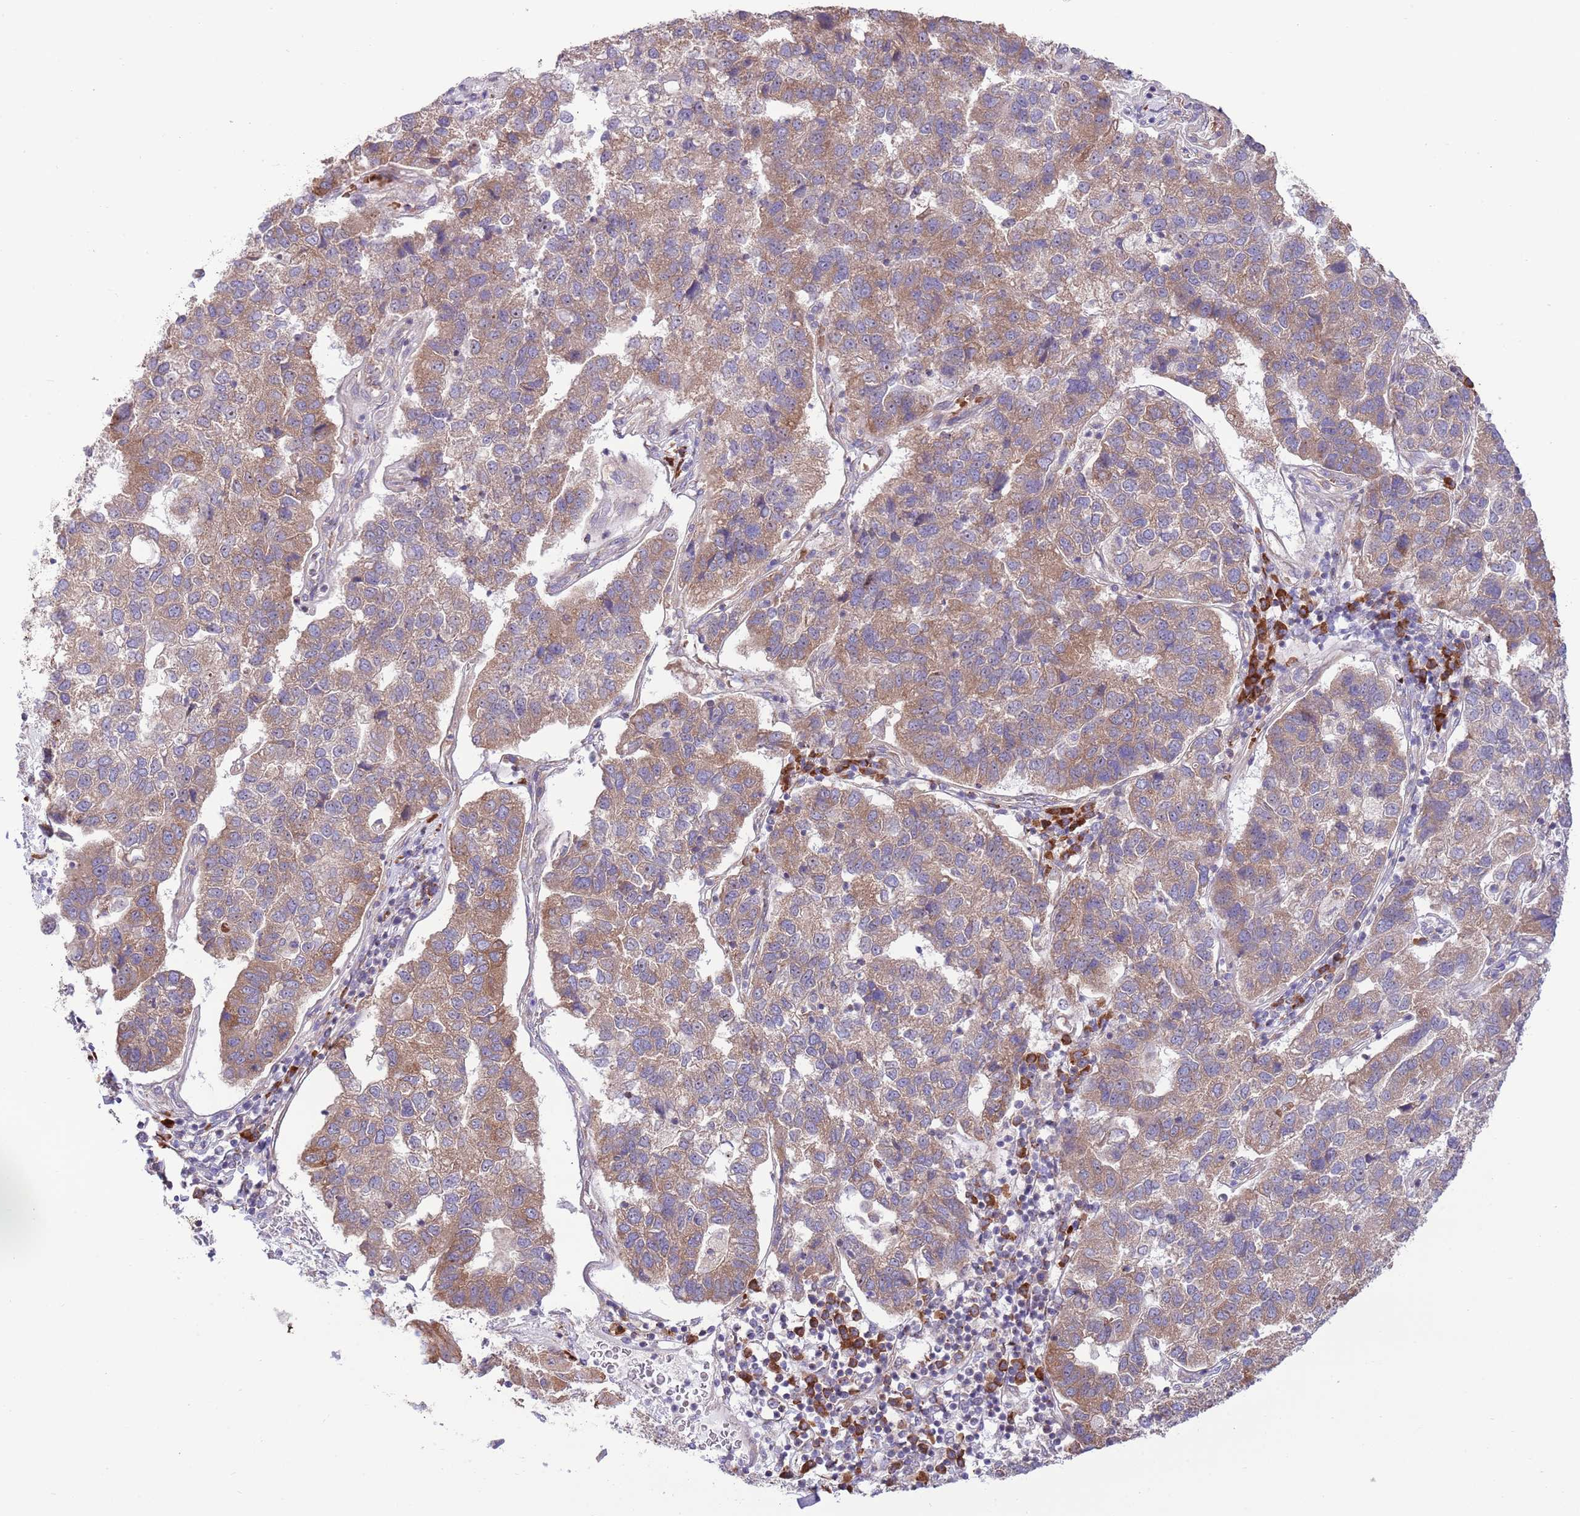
{"staining": {"intensity": "moderate", "quantity": ">75%", "location": "cytoplasmic/membranous"}, "tissue": "pancreatic cancer", "cell_type": "Tumor cells", "image_type": "cancer", "snomed": [{"axis": "morphology", "description": "Adenocarcinoma, NOS"}, {"axis": "topography", "description": "Pancreas"}], "caption": "Immunohistochemistry image of neoplastic tissue: human pancreatic cancer stained using IHC displays medium levels of moderate protein expression localized specifically in the cytoplasmic/membranous of tumor cells, appearing as a cytoplasmic/membranous brown color.", "gene": "DAND5", "patient": {"sex": "female", "age": 61}}